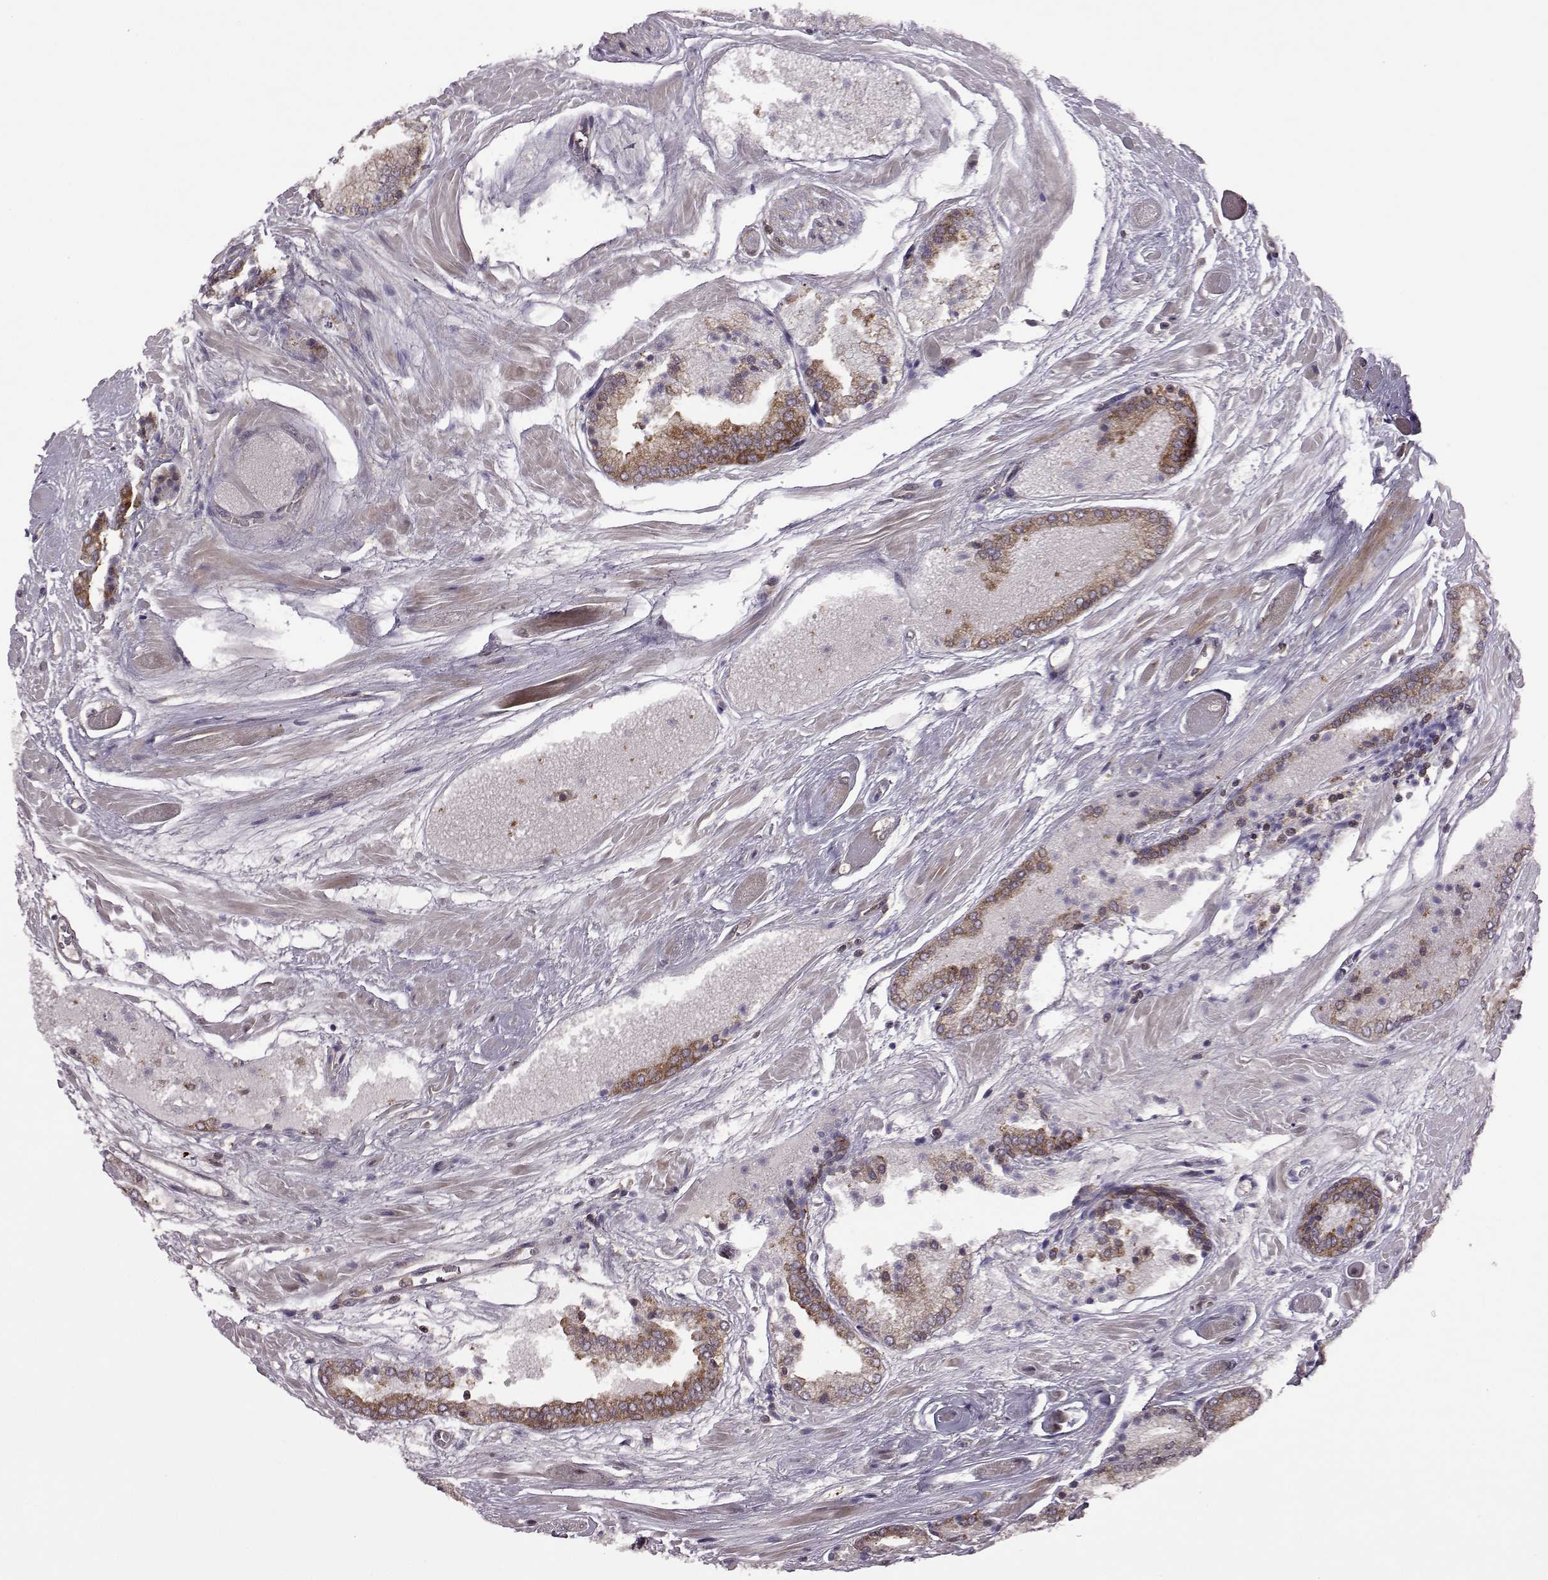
{"staining": {"intensity": "strong", "quantity": ">75%", "location": "cytoplasmic/membranous"}, "tissue": "prostate cancer", "cell_type": "Tumor cells", "image_type": "cancer", "snomed": [{"axis": "morphology", "description": "Adenocarcinoma, High grade"}, {"axis": "topography", "description": "Prostate"}], "caption": "A high-resolution micrograph shows immunohistochemistry (IHC) staining of adenocarcinoma (high-grade) (prostate), which displays strong cytoplasmic/membranous expression in about >75% of tumor cells.", "gene": "URI1", "patient": {"sex": "male", "age": 56}}